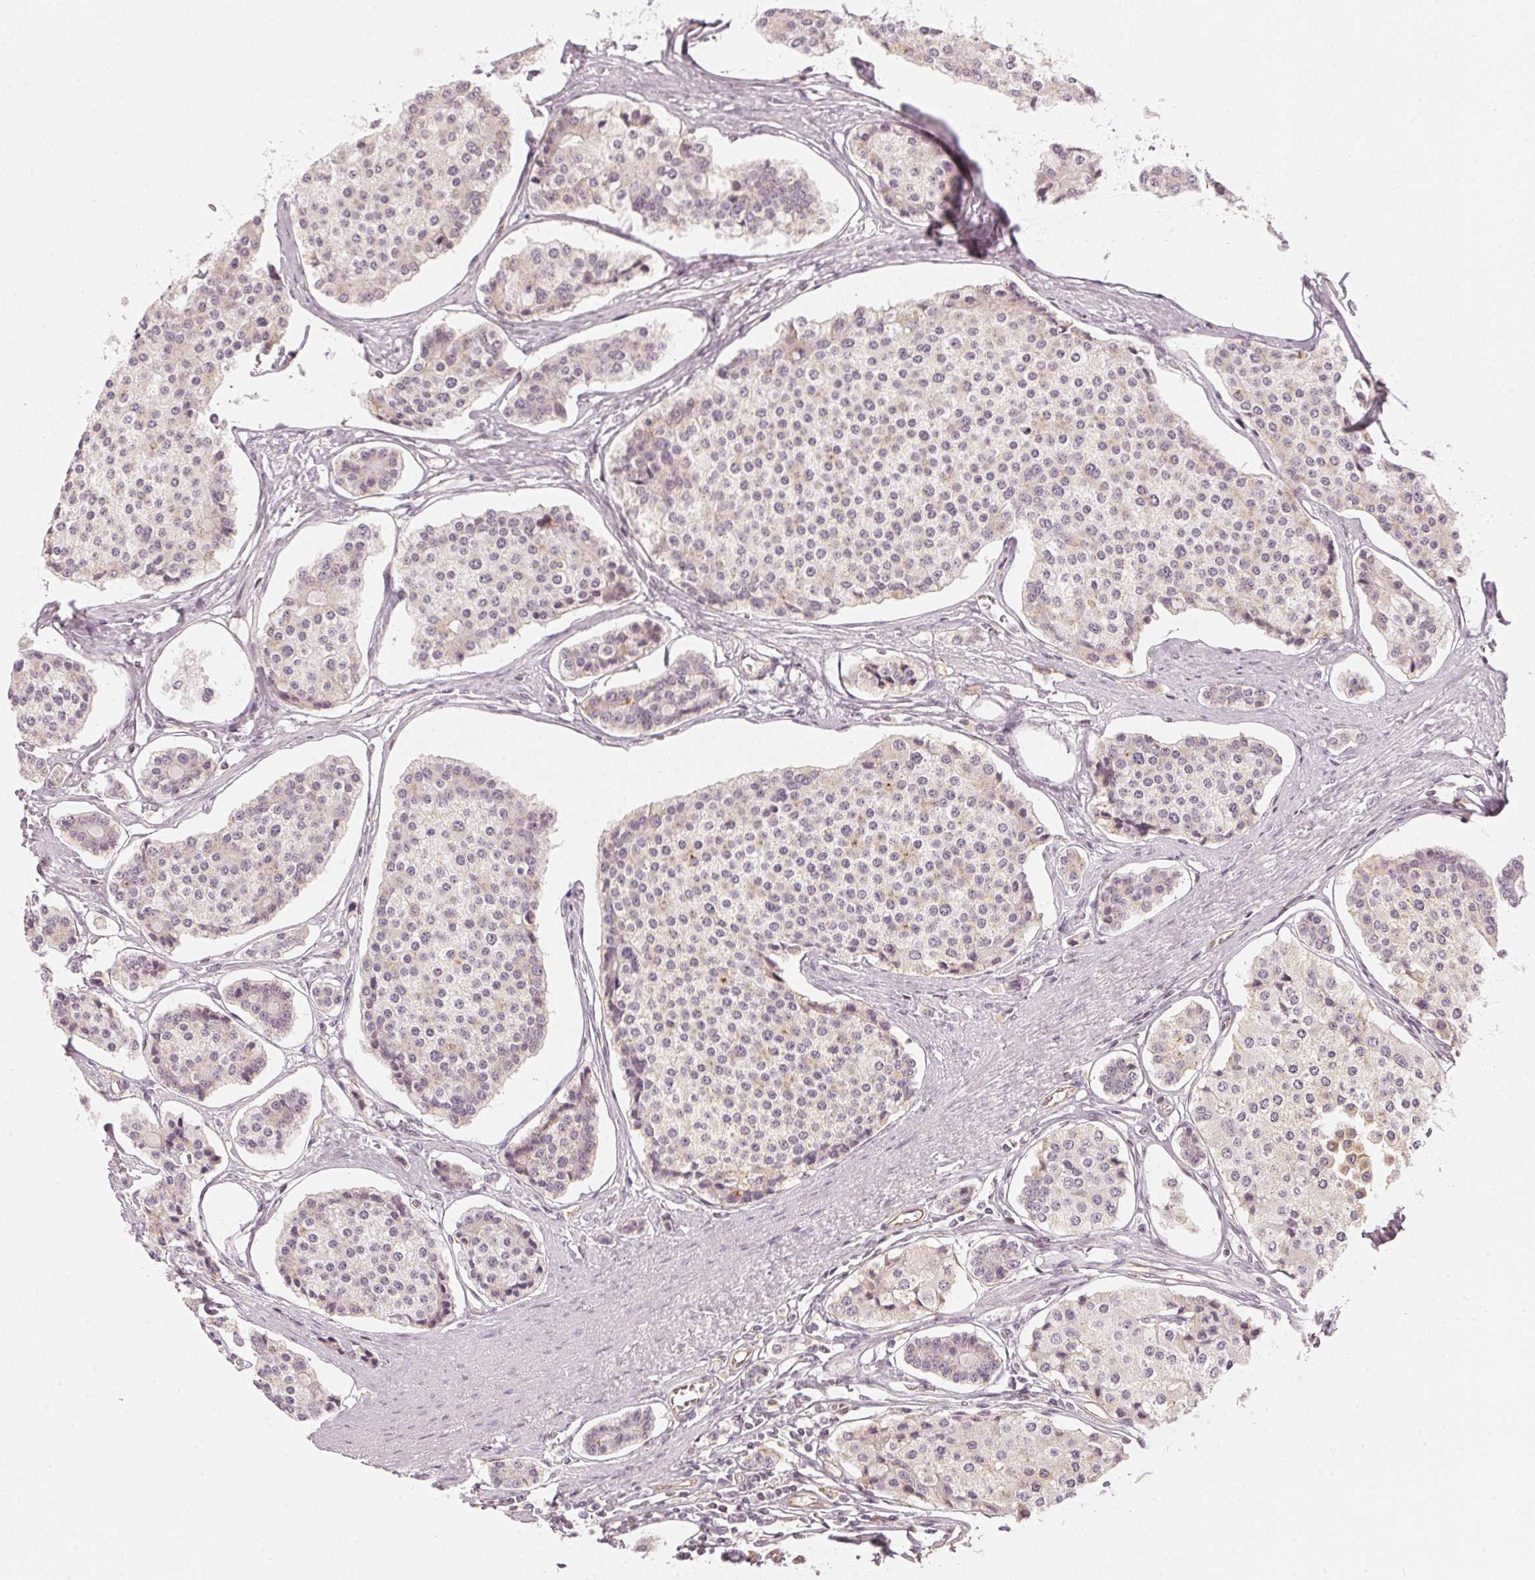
{"staining": {"intensity": "weak", "quantity": "<25%", "location": "cytoplasmic/membranous"}, "tissue": "carcinoid", "cell_type": "Tumor cells", "image_type": "cancer", "snomed": [{"axis": "morphology", "description": "Carcinoid, malignant, NOS"}, {"axis": "topography", "description": "Small intestine"}], "caption": "IHC of carcinoid (malignant) demonstrates no expression in tumor cells.", "gene": "APLP1", "patient": {"sex": "female", "age": 65}}